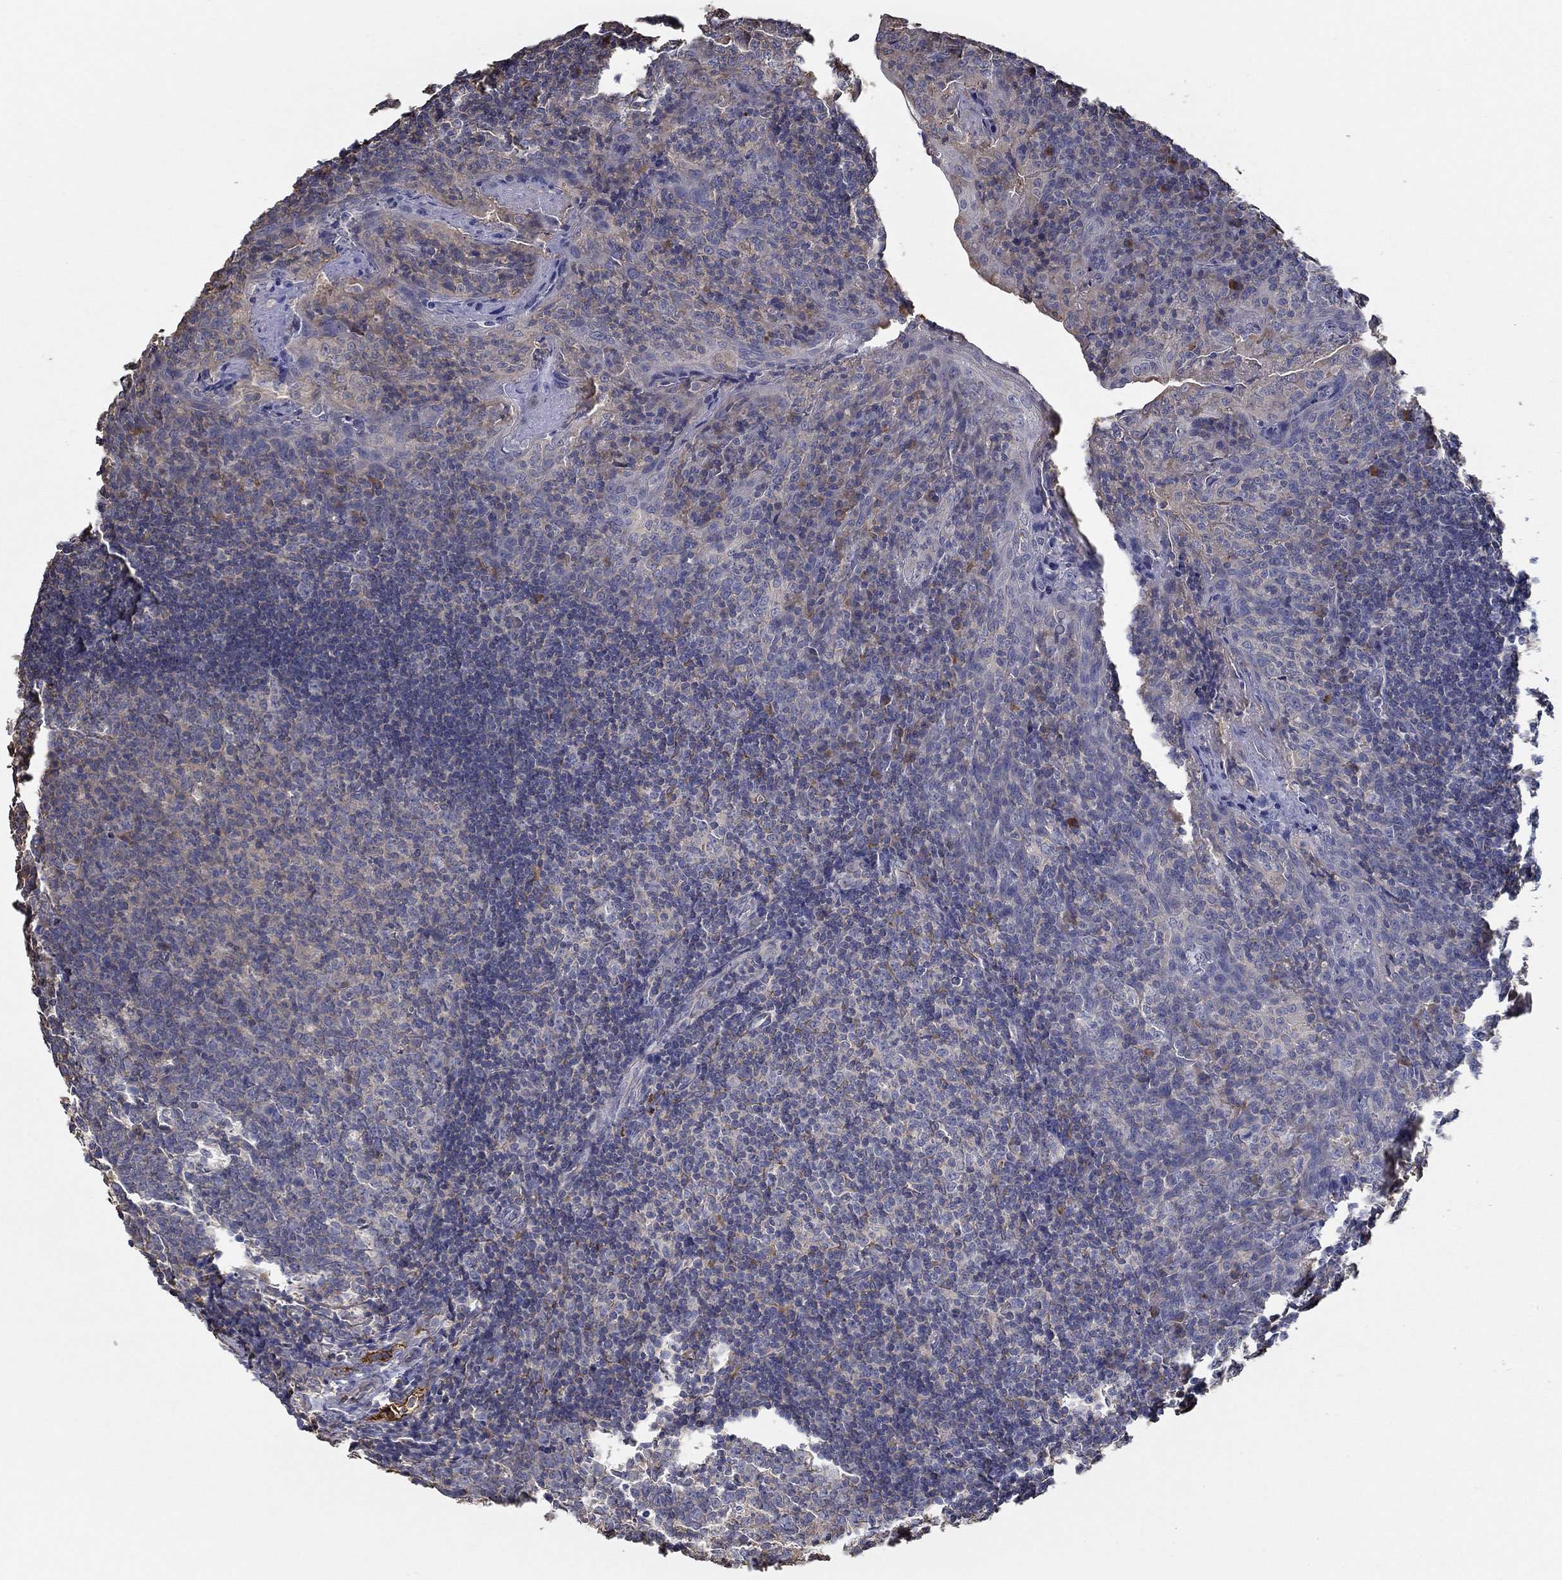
{"staining": {"intensity": "negative", "quantity": "none", "location": "none"}, "tissue": "tonsil", "cell_type": "Germinal center cells", "image_type": "normal", "snomed": [{"axis": "morphology", "description": "Normal tissue, NOS"}, {"axis": "topography", "description": "Tonsil"}], "caption": "This is a histopathology image of immunohistochemistry (IHC) staining of benign tonsil, which shows no positivity in germinal center cells.", "gene": "IL10", "patient": {"sex": "male", "age": 17}}